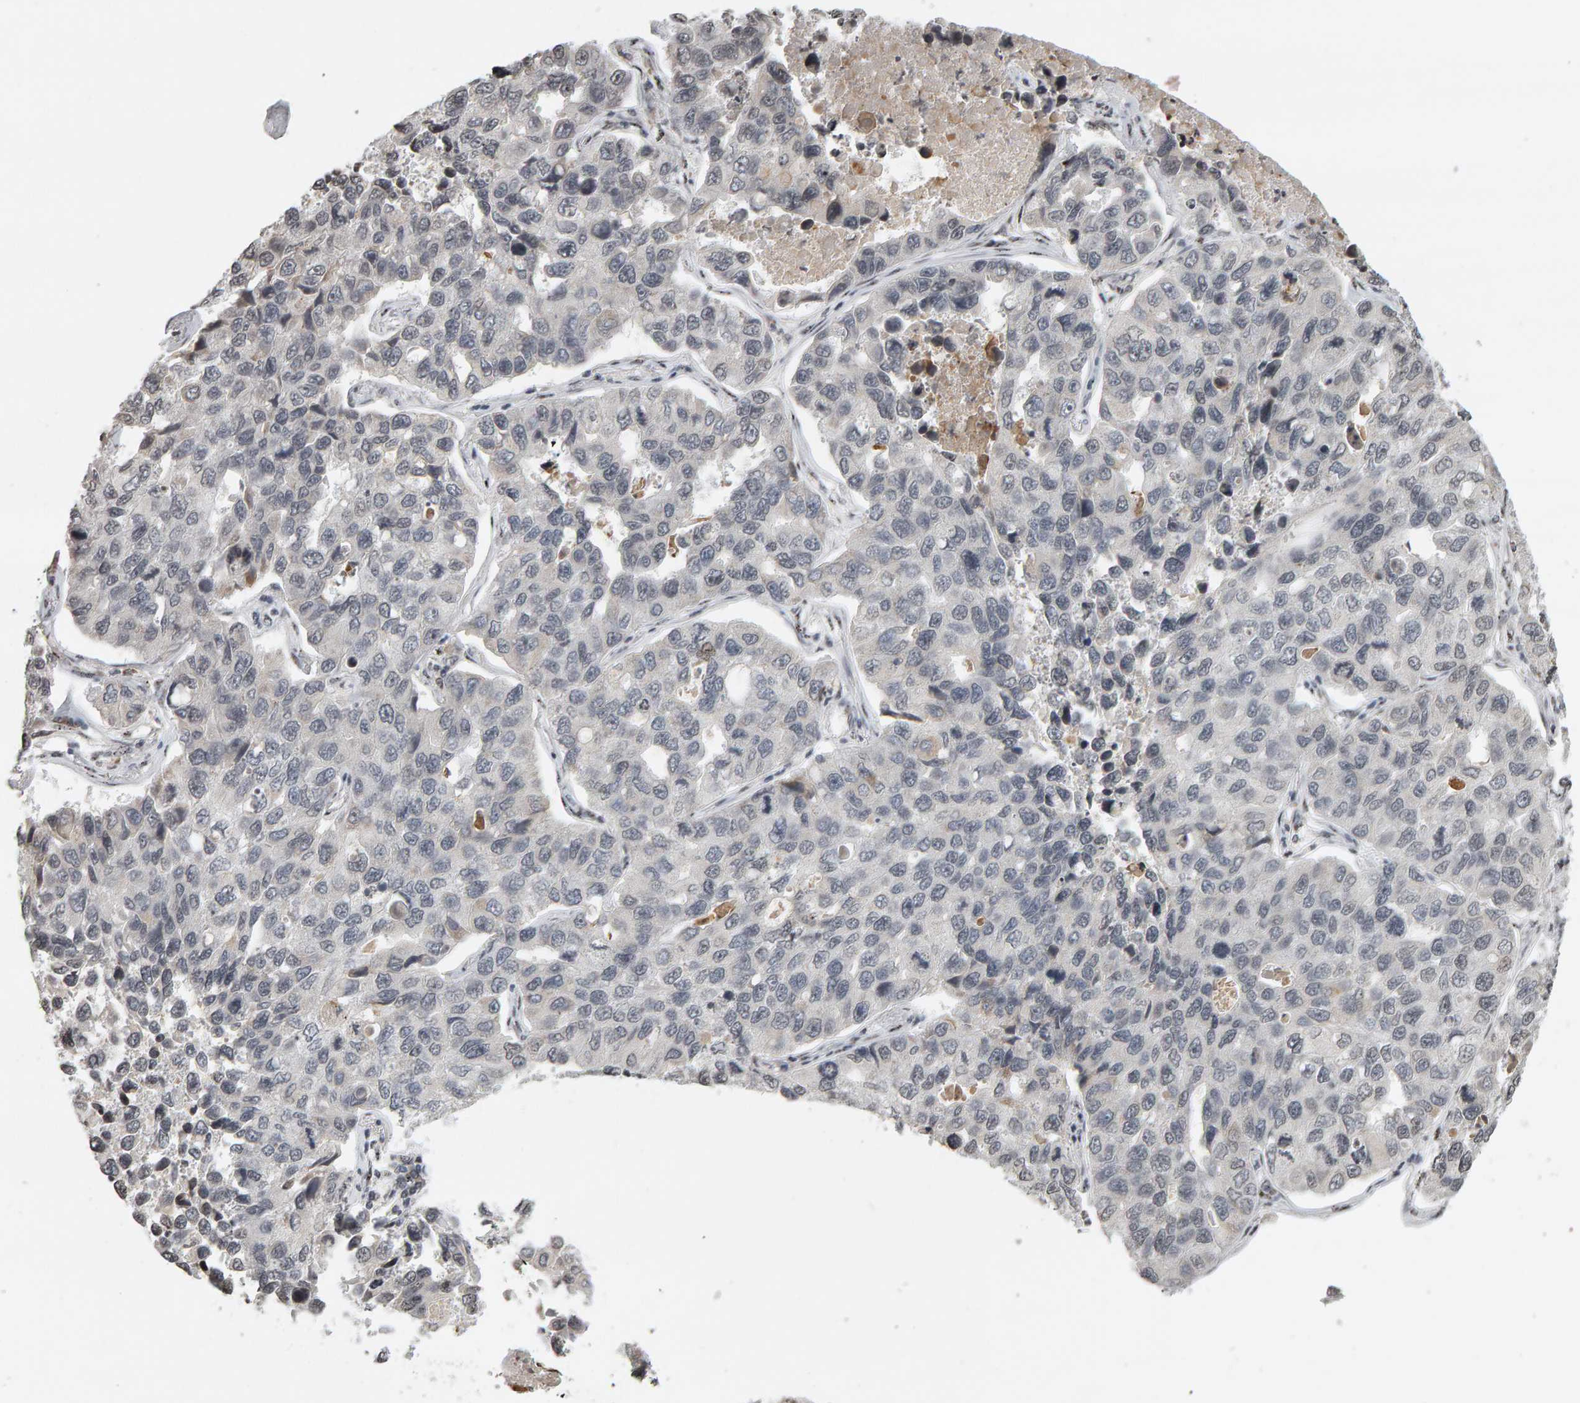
{"staining": {"intensity": "negative", "quantity": "none", "location": "none"}, "tissue": "lung cancer", "cell_type": "Tumor cells", "image_type": "cancer", "snomed": [{"axis": "morphology", "description": "Adenocarcinoma, NOS"}, {"axis": "topography", "description": "Lung"}], "caption": "Immunohistochemical staining of human lung cancer demonstrates no significant expression in tumor cells. Brightfield microscopy of immunohistochemistry (IHC) stained with DAB (brown) and hematoxylin (blue), captured at high magnification.", "gene": "TRAM1", "patient": {"sex": "male", "age": 64}}